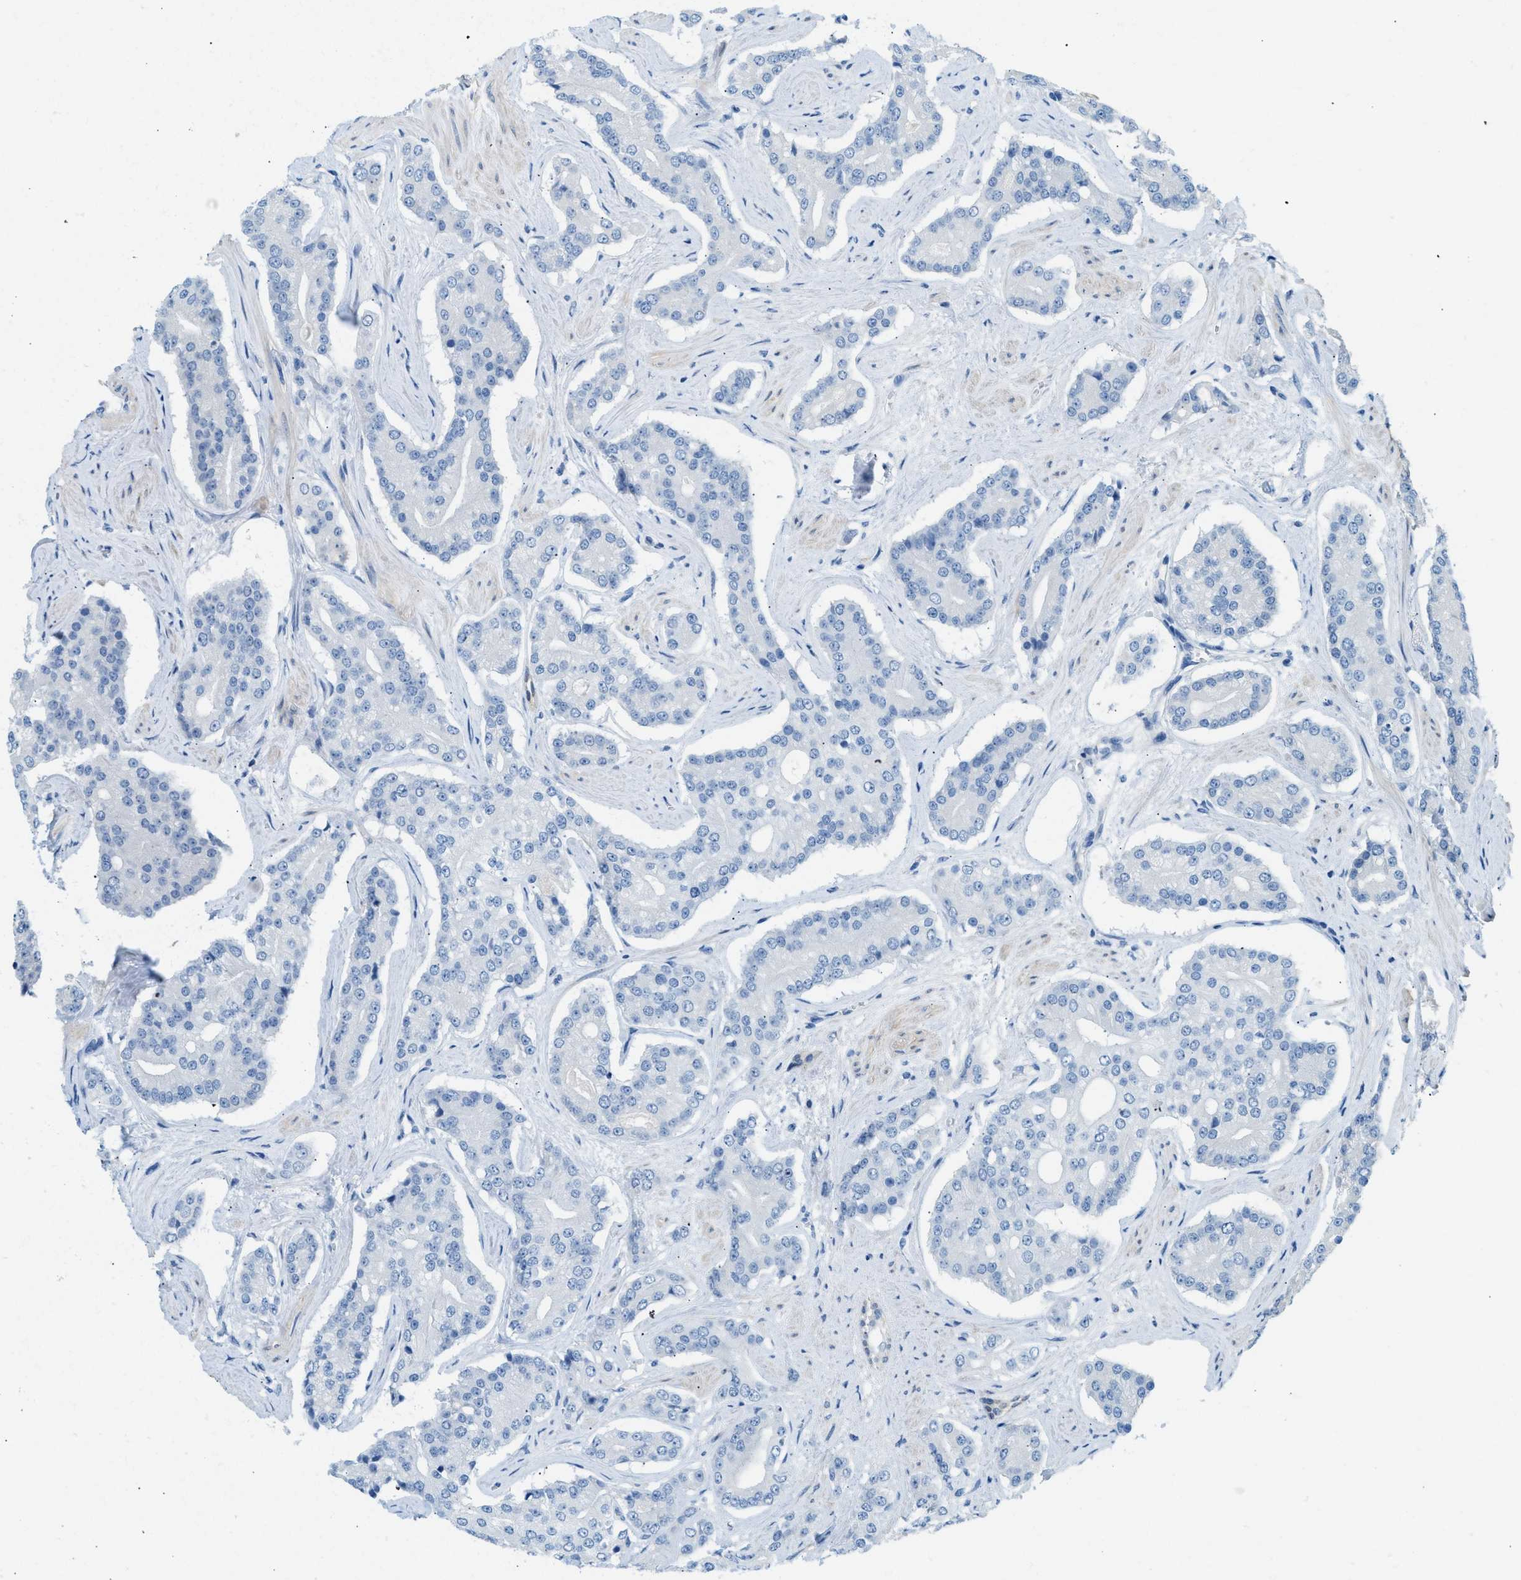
{"staining": {"intensity": "negative", "quantity": "none", "location": "none"}, "tissue": "prostate cancer", "cell_type": "Tumor cells", "image_type": "cancer", "snomed": [{"axis": "morphology", "description": "Adenocarcinoma, High grade"}, {"axis": "topography", "description": "Prostate"}], "caption": "Tumor cells show no significant staining in prostate adenocarcinoma (high-grade). Brightfield microscopy of IHC stained with DAB (3,3'-diaminobenzidine) (brown) and hematoxylin (blue), captured at high magnification.", "gene": "SPAM1", "patient": {"sex": "male", "age": 71}}